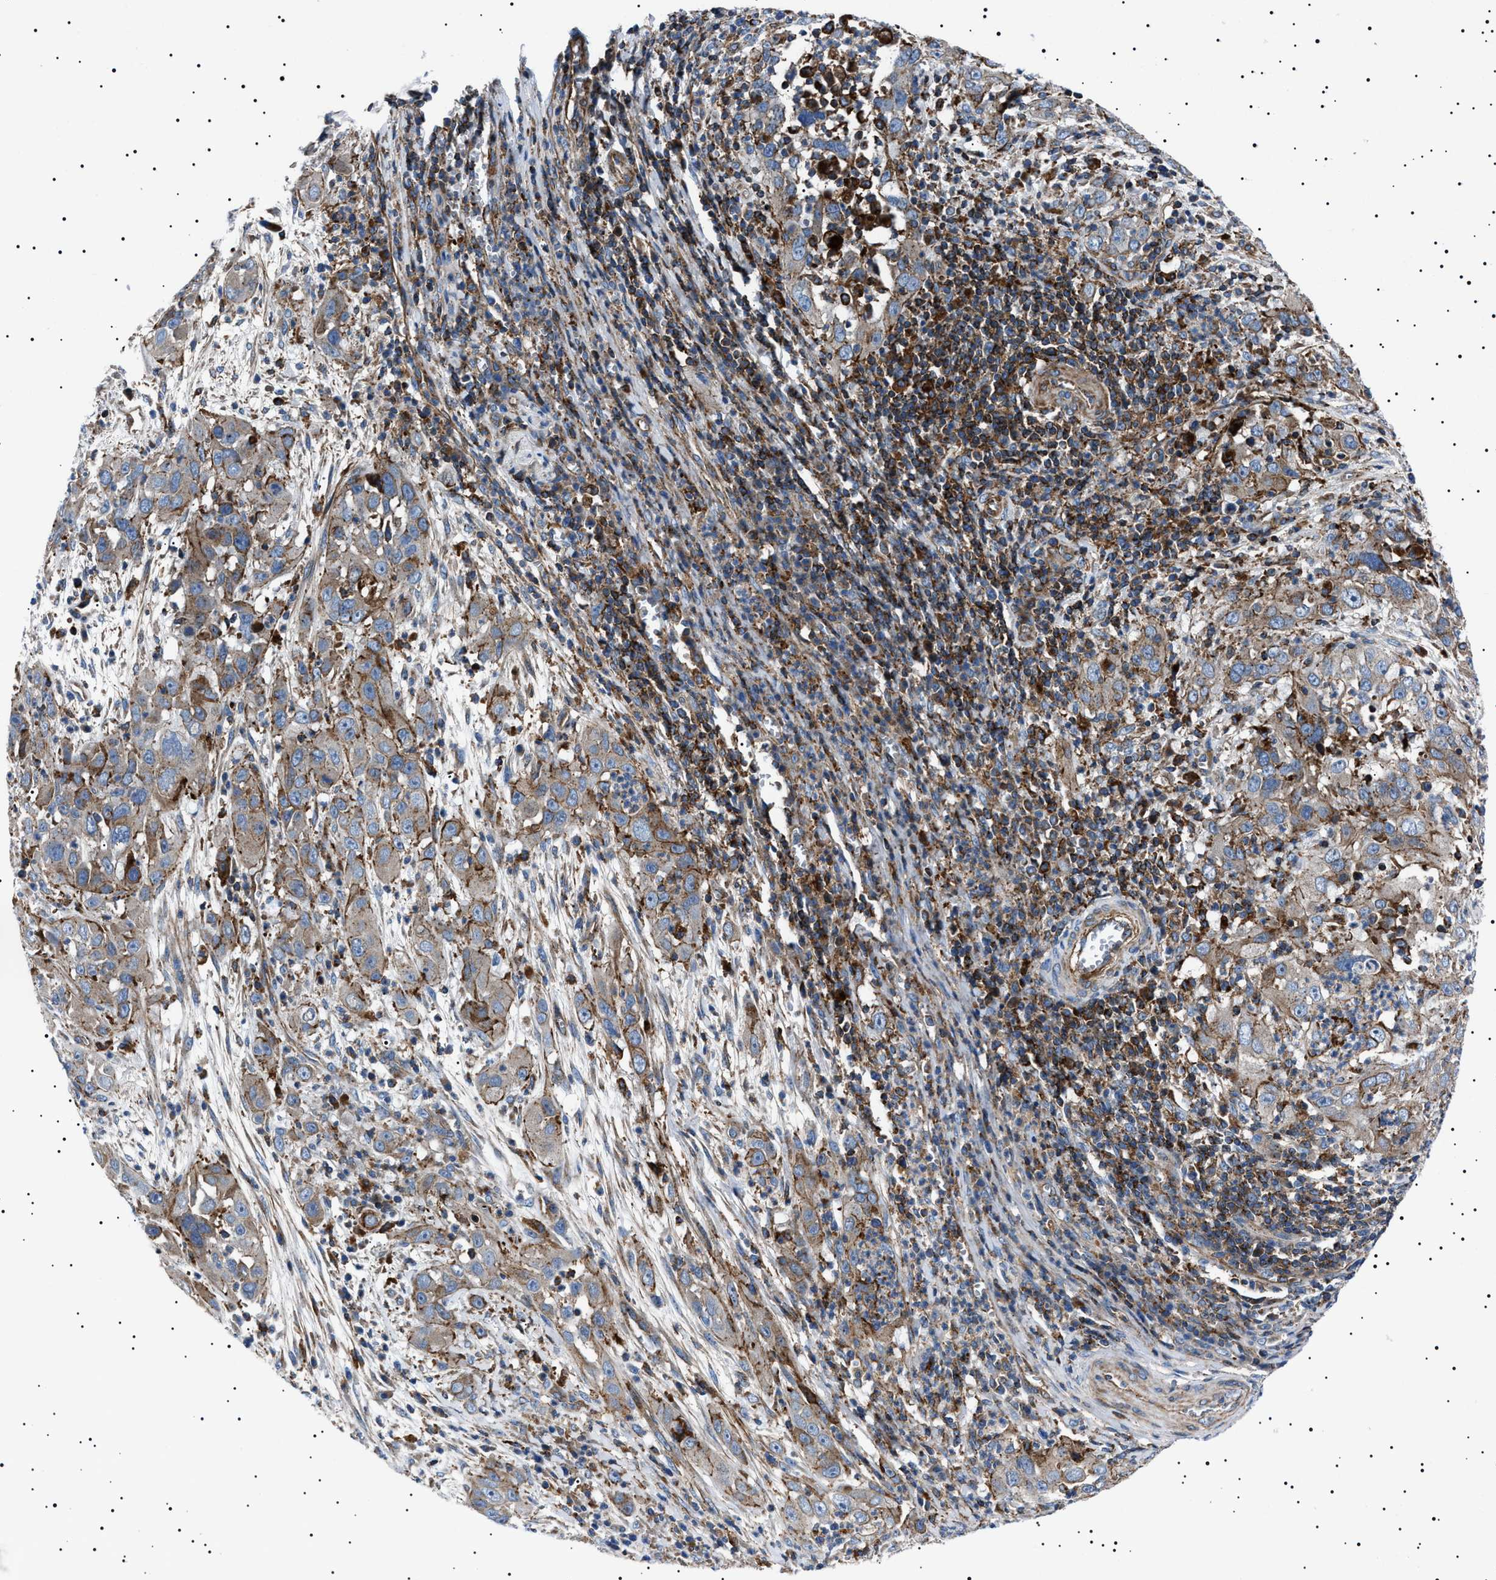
{"staining": {"intensity": "moderate", "quantity": "25%-75%", "location": "cytoplasmic/membranous"}, "tissue": "cervical cancer", "cell_type": "Tumor cells", "image_type": "cancer", "snomed": [{"axis": "morphology", "description": "Squamous cell carcinoma, NOS"}, {"axis": "topography", "description": "Cervix"}], "caption": "Cervical squamous cell carcinoma stained with IHC displays moderate cytoplasmic/membranous expression in about 25%-75% of tumor cells.", "gene": "NEU1", "patient": {"sex": "female", "age": 32}}